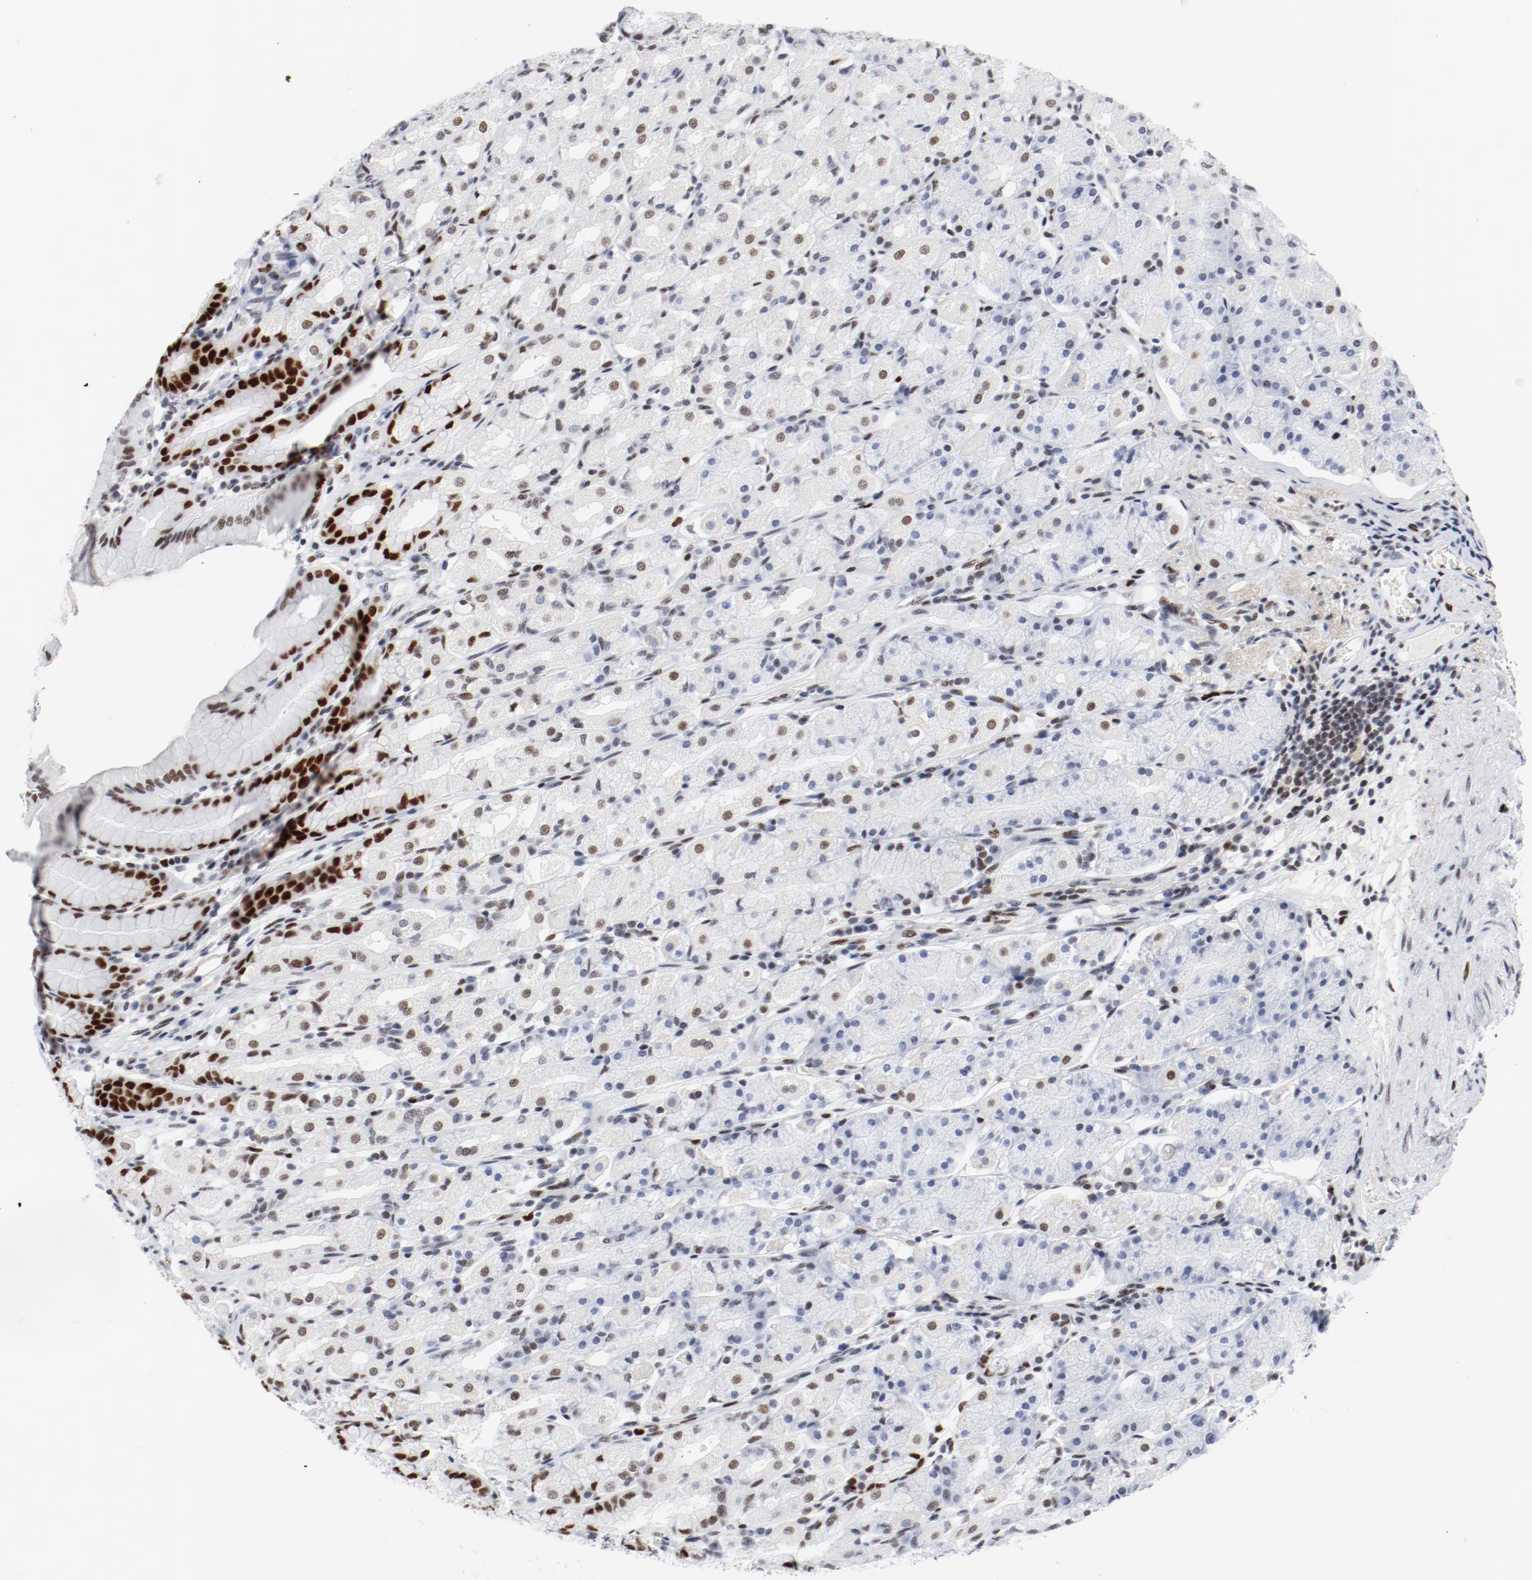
{"staining": {"intensity": "weak", "quantity": "<25%", "location": "nuclear"}, "tissue": "stomach", "cell_type": "Glandular cells", "image_type": "normal", "snomed": [{"axis": "morphology", "description": "Normal tissue, NOS"}, {"axis": "topography", "description": "Stomach, upper"}], "caption": "A high-resolution micrograph shows immunohistochemistry (IHC) staining of unremarkable stomach, which demonstrates no significant staining in glandular cells.", "gene": "POLD1", "patient": {"sex": "male", "age": 68}}